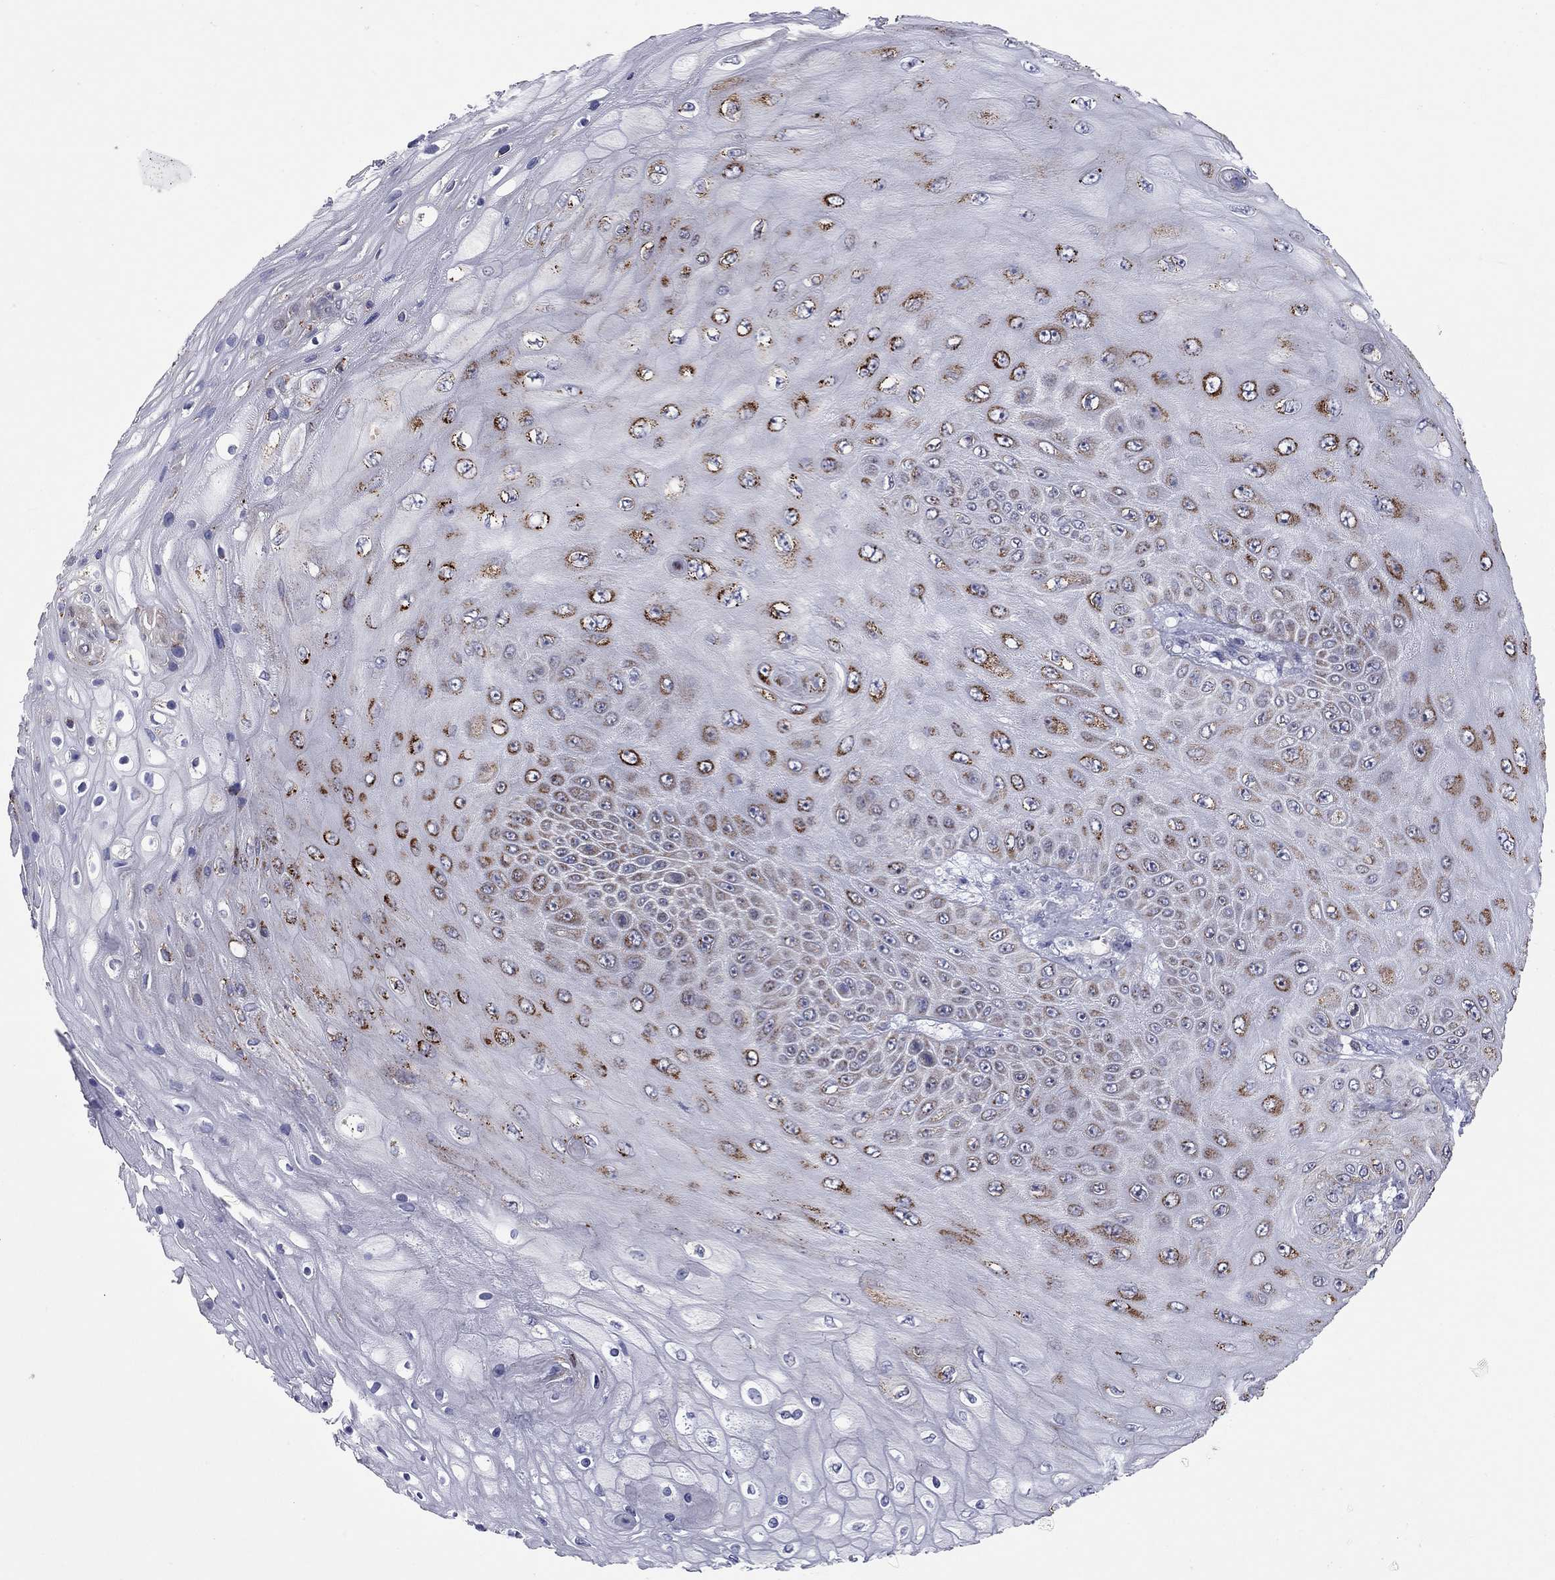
{"staining": {"intensity": "strong", "quantity": ">75%", "location": "cytoplasmic/membranous"}, "tissue": "skin cancer", "cell_type": "Tumor cells", "image_type": "cancer", "snomed": [{"axis": "morphology", "description": "Squamous cell carcinoma, NOS"}, {"axis": "topography", "description": "Skin"}], "caption": "Brown immunohistochemical staining in skin cancer (squamous cell carcinoma) reveals strong cytoplasmic/membranous staining in about >75% of tumor cells.", "gene": "SHOC2", "patient": {"sex": "male", "age": 62}}